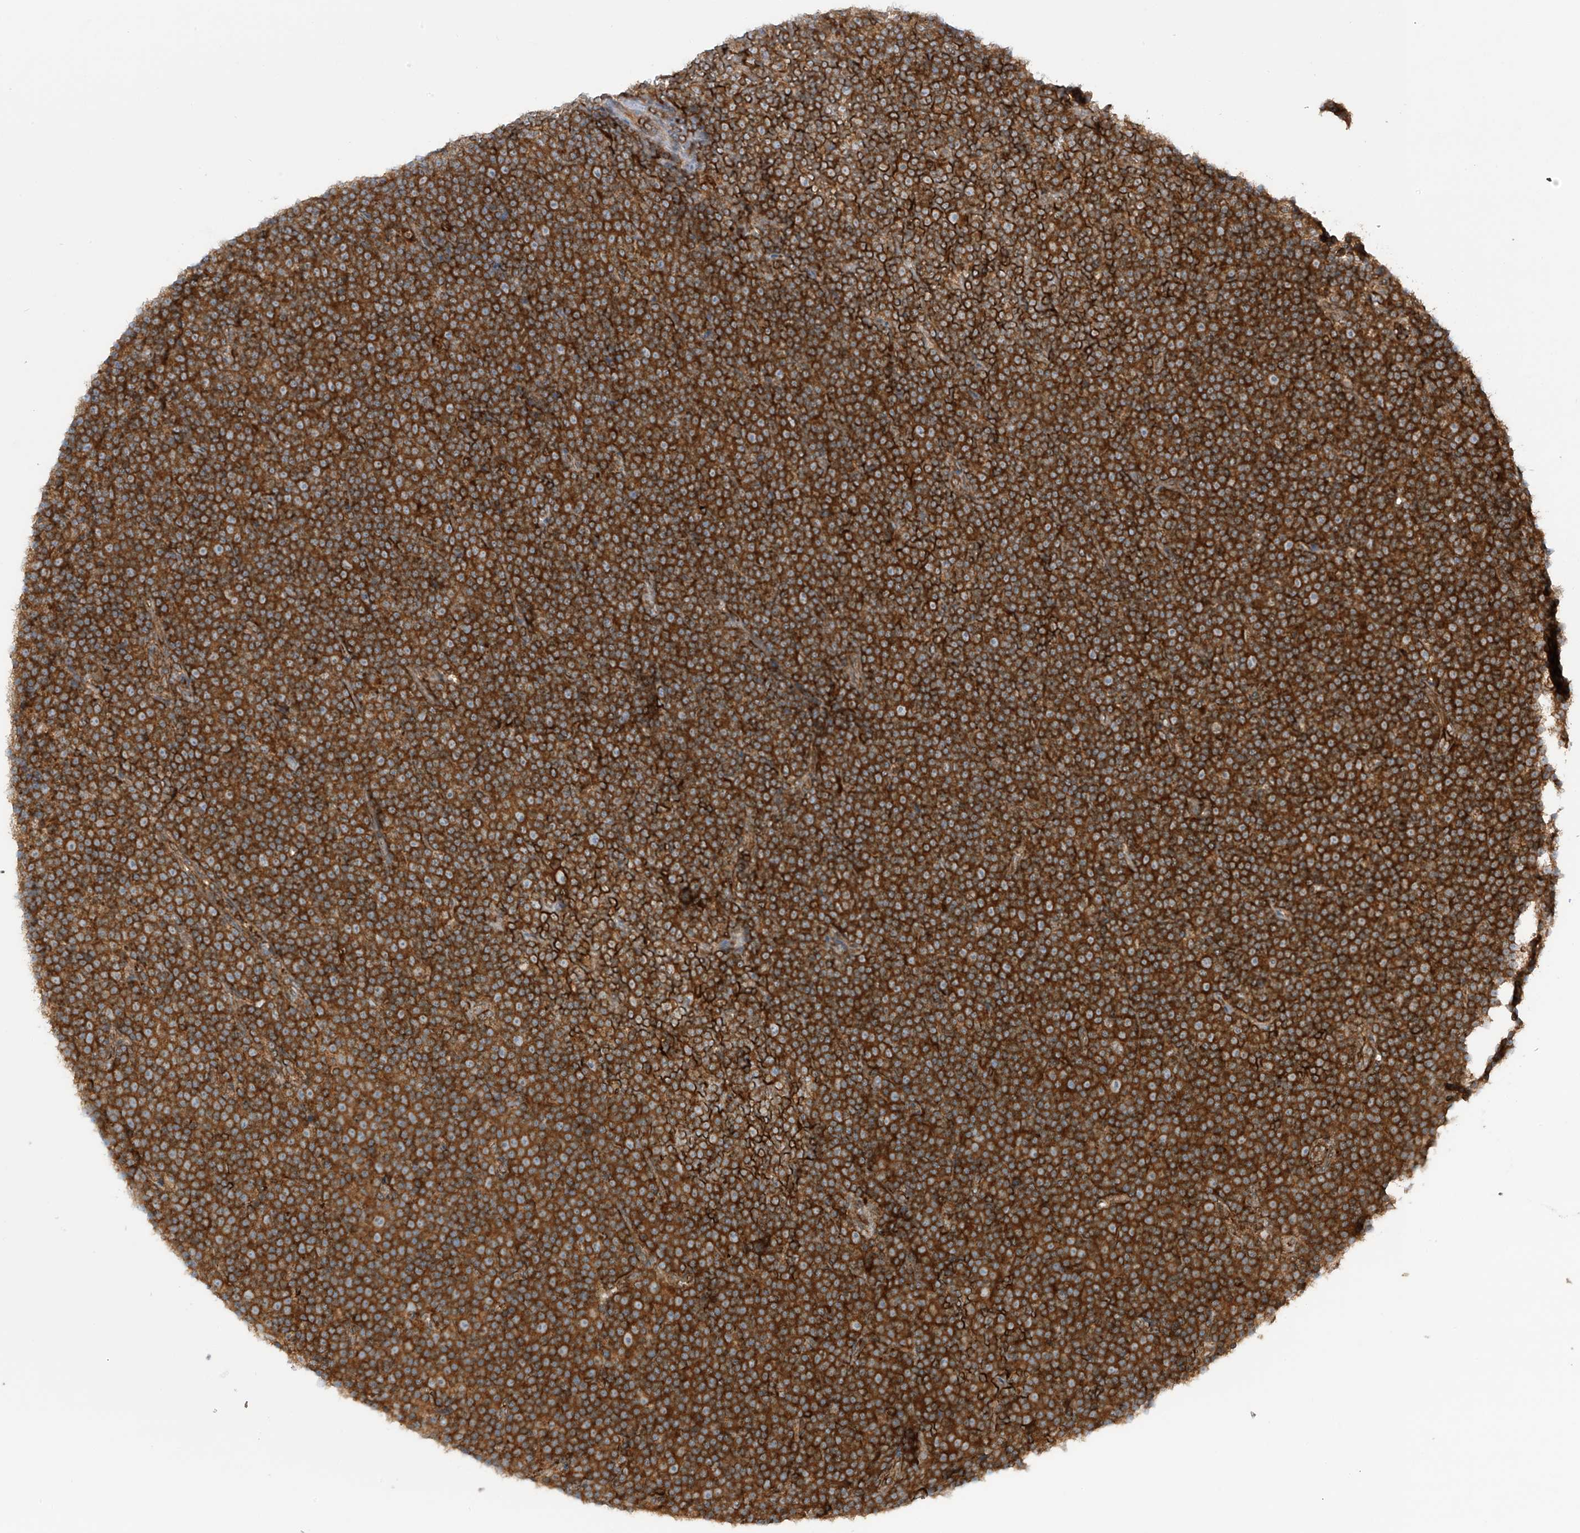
{"staining": {"intensity": "strong", "quantity": ">75%", "location": "cytoplasmic/membranous"}, "tissue": "lymphoma", "cell_type": "Tumor cells", "image_type": "cancer", "snomed": [{"axis": "morphology", "description": "Malignant lymphoma, non-Hodgkin's type, Low grade"}, {"axis": "topography", "description": "Lymph node"}], "caption": "The image reveals staining of lymphoma, revealing strong cytoplasmic/membranous protein staining (brown color) within tumor cells.", "gene": "REPS1", "patient": {"sex": "female", "age": 67}}